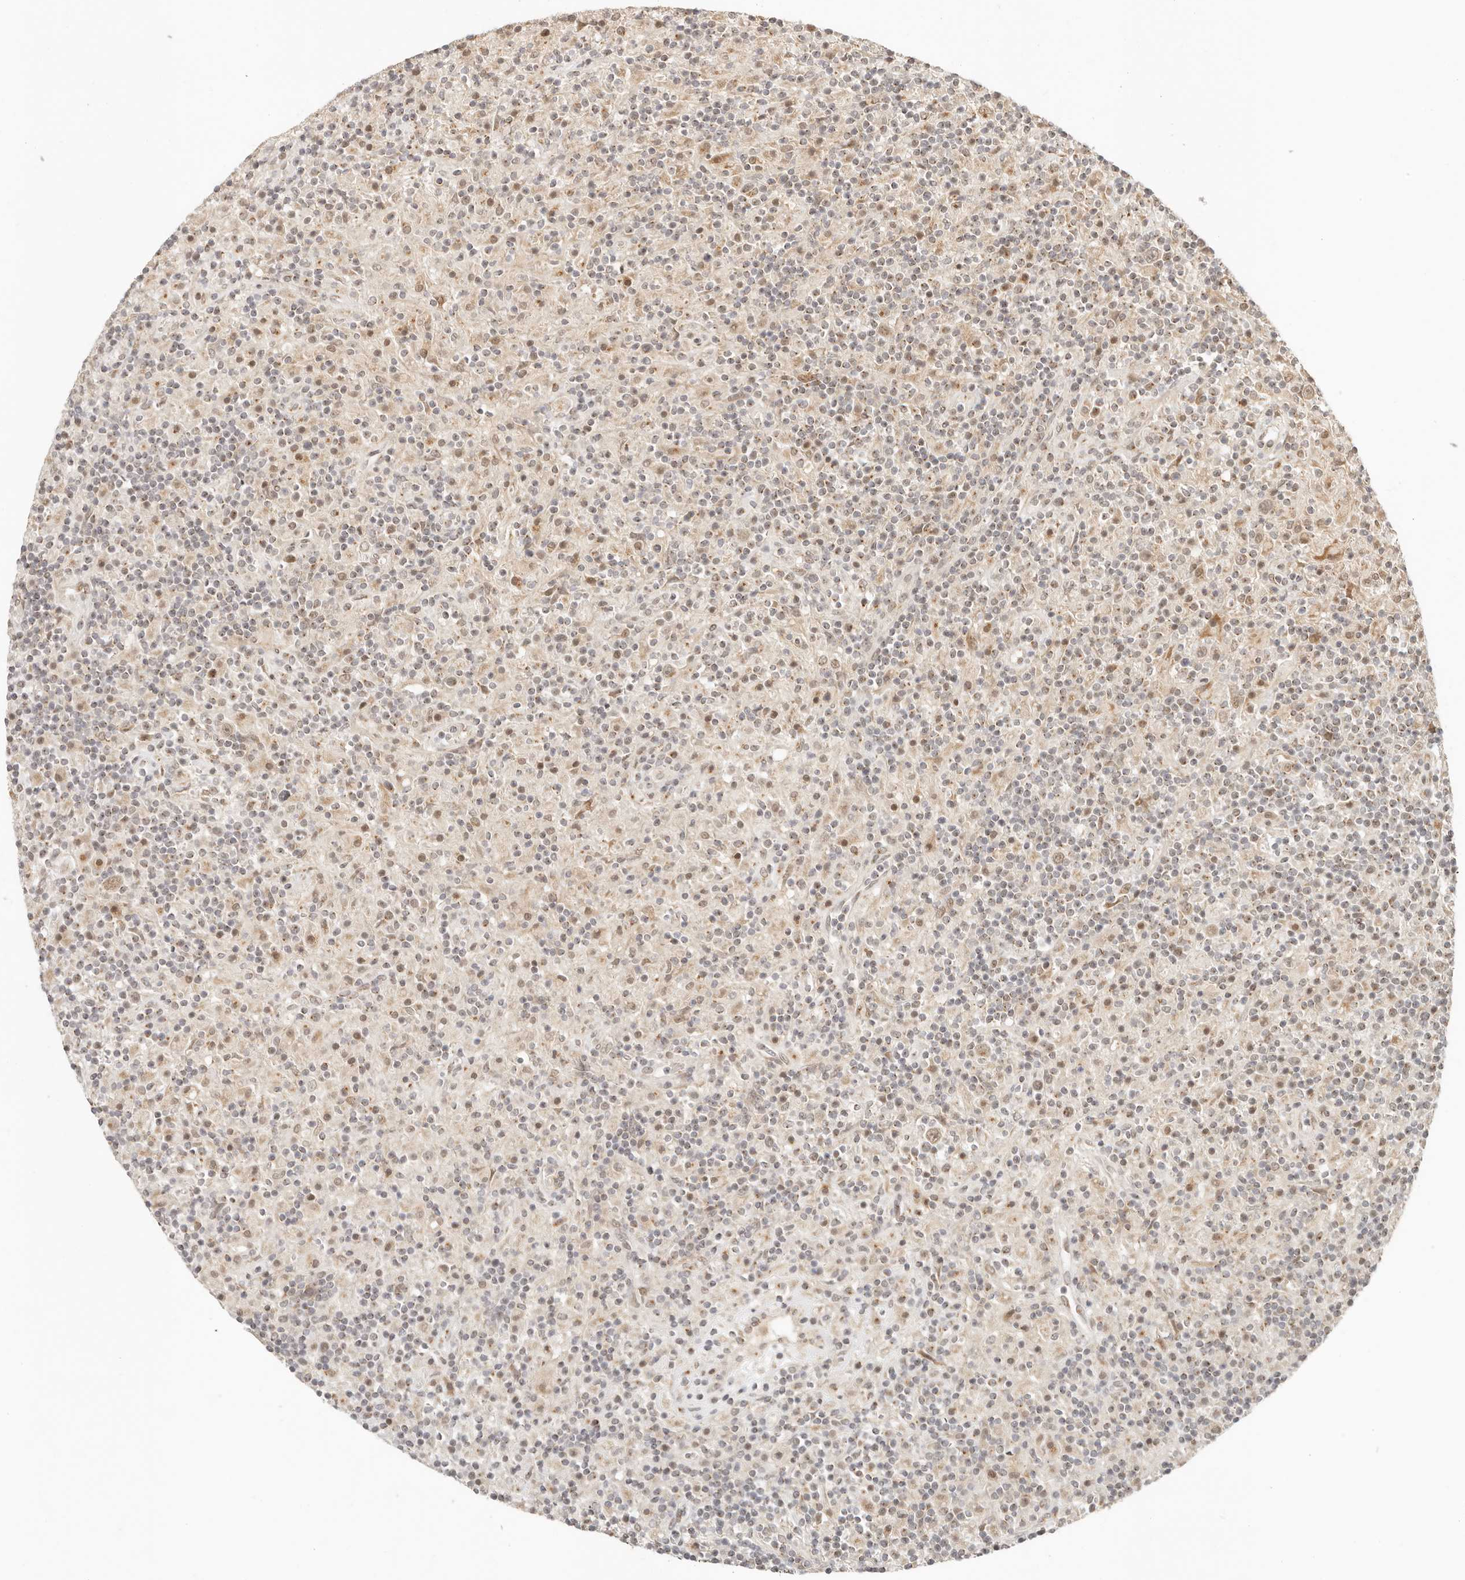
{"staining": {"intensity": "weak", "quantity": ">75%", "location": "cytoplasmic/membranous,nuclear"}, "tissue": "lymphoma", "cell_type": "Tumor cells", "image_type": "cancer", "snomed": [{"axis": "morphology", "description": "Hodgkin's disease, NOS"}, {"axis": "topography", "description": "Lymph node"}], "caption": "Protein expression analysis of Hodgkin's disease reveals weak cytoplasmic/membranous and nuclear expression in approximately >75% of tumor cells. (Stains: DAB (3,3'-diaminobenzidine) in brown, nuclei in blue, Microscopy: brightfield microscopy at high magnification).", "gene": "INTS11", "patient": {"sex": "male", "age": 70}}